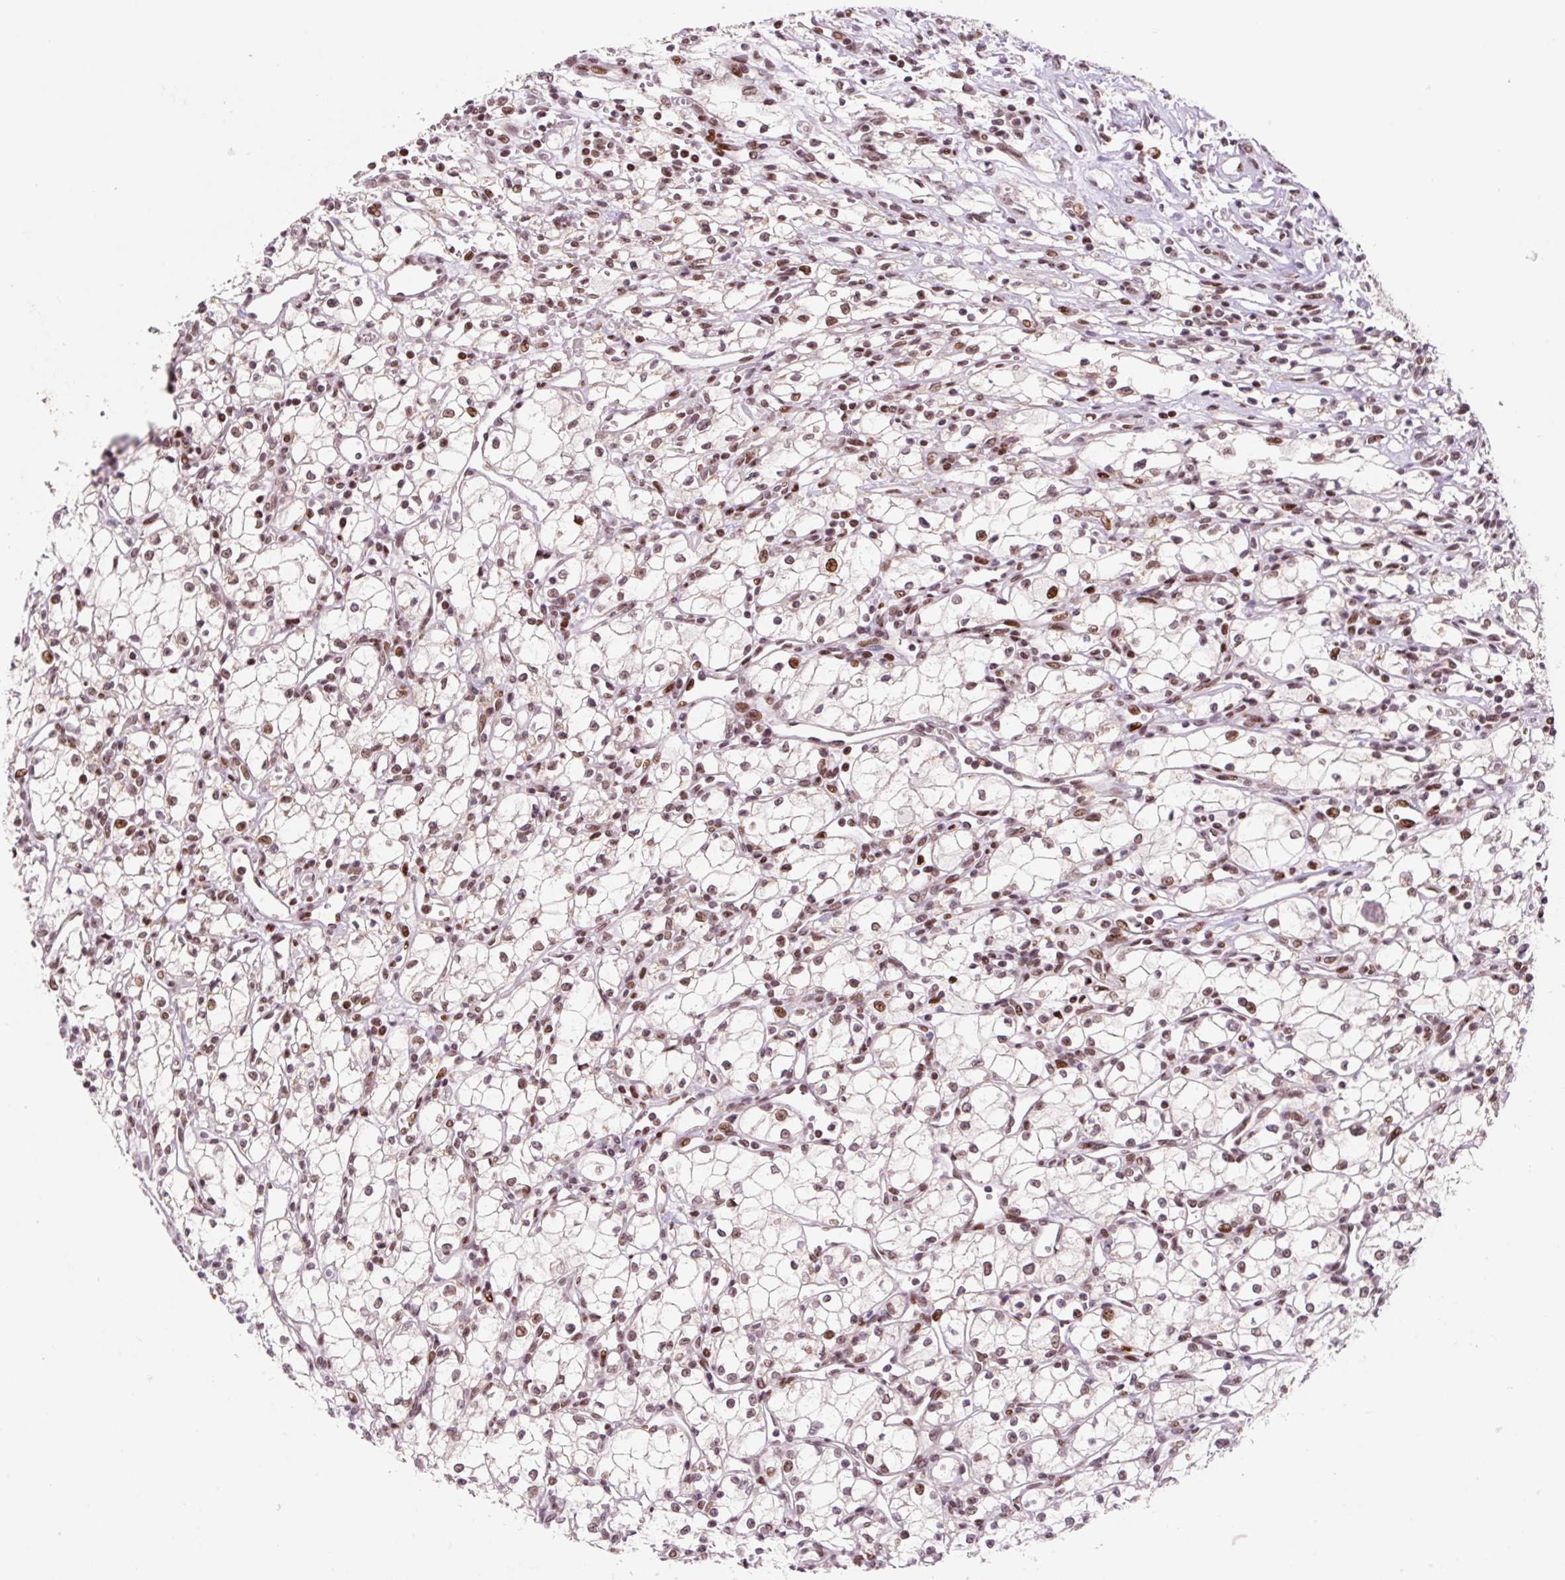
{"staining": {"intensity": "moderate", "quantity": ">75%", "location": "nuclear"}, "tissue": "renal cancer", "cell_type": "Tumor cells", "image_type": "cancer", "snomed": [{"axis": "morphology", "description": "Adenocarcinoma, NOS"}, {"axis": "topography", "description": "Kidney"}], "caption": "Adenocarcinoma (renal) stained with a brown dye exhibits moderate nuclear positive expression in about >75% of tumor cells.", "gene": "CCNL2", "patient": {"sex": "male", "age": 59}}